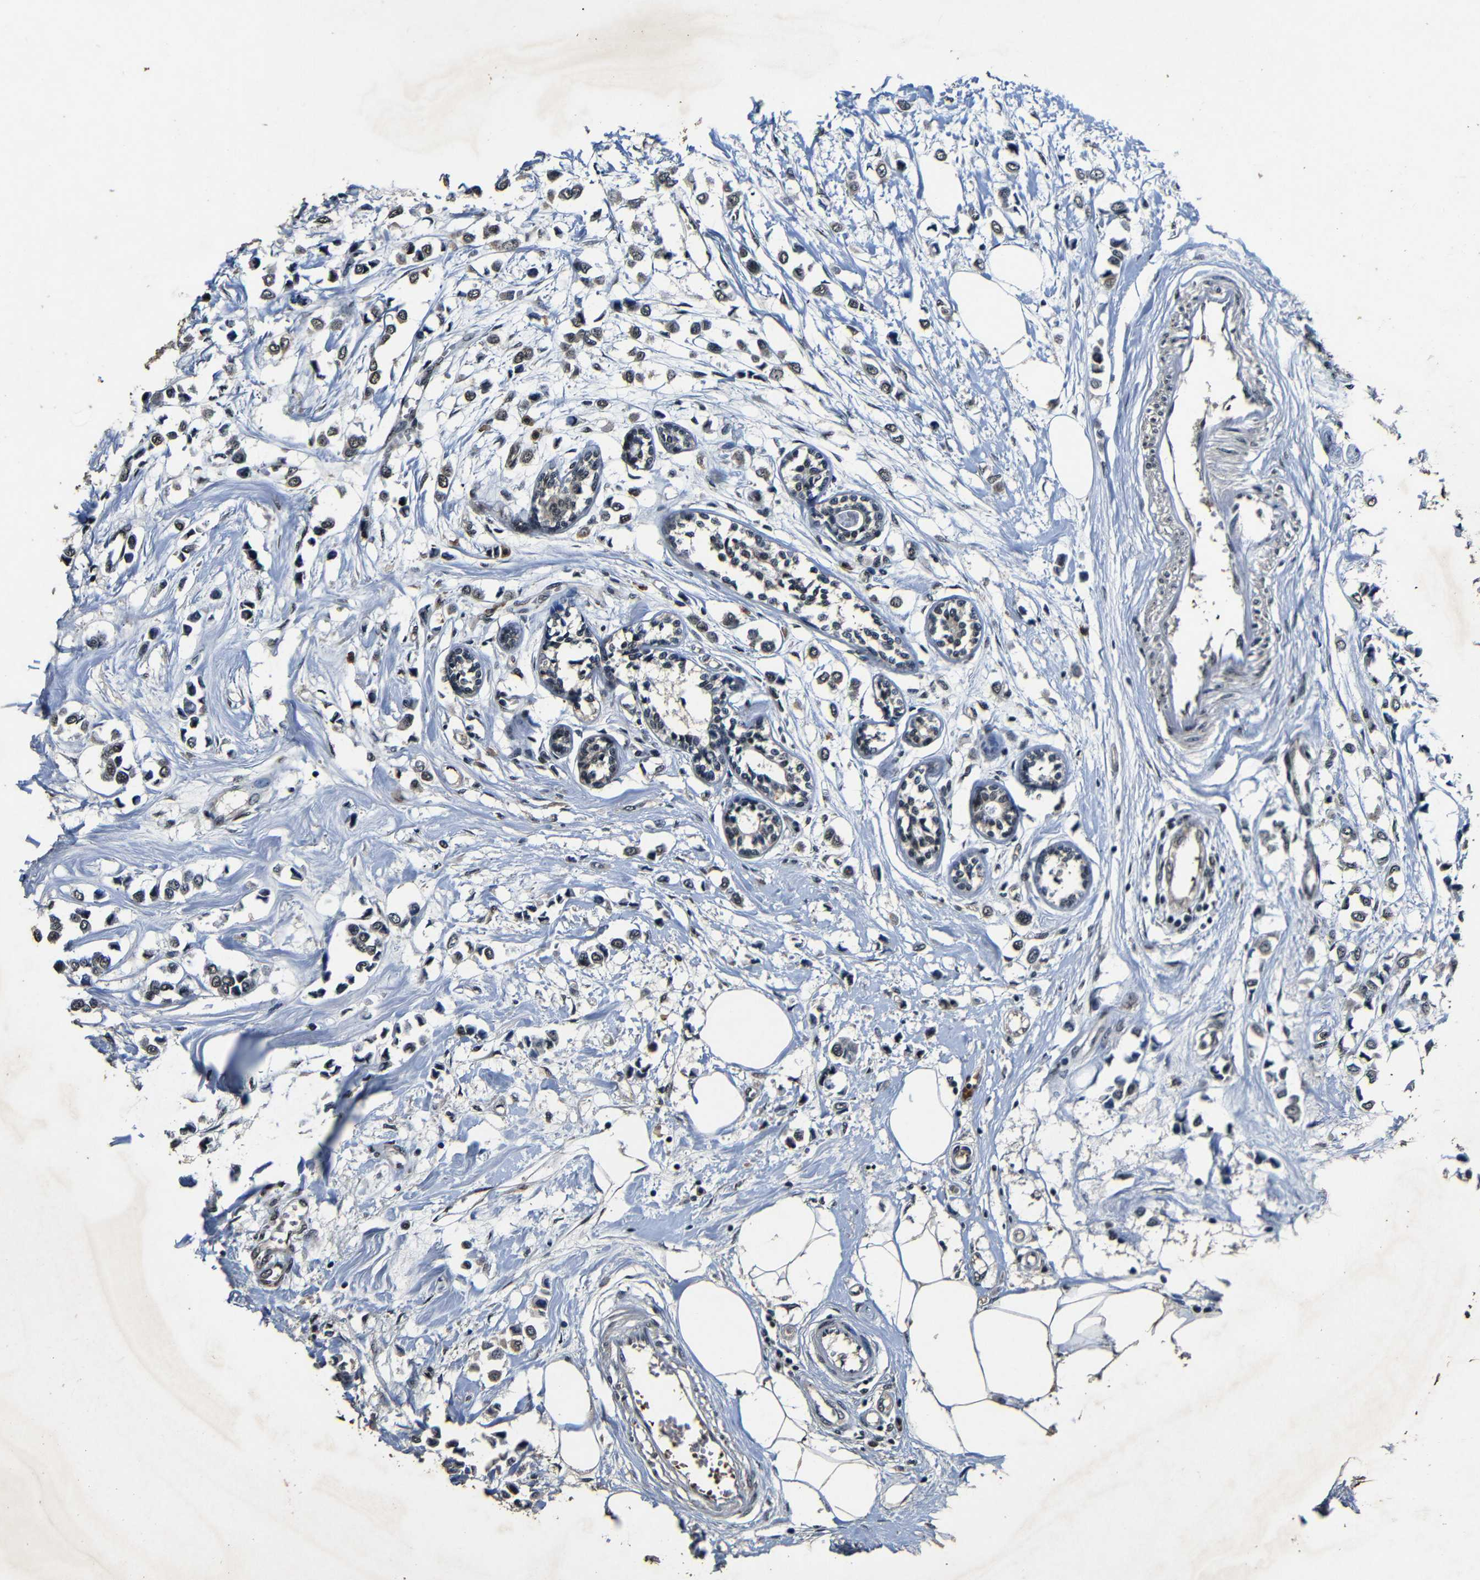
{"staining": {"intensity": "weak", "quantity": ">75%", "location": "nuclear"}, "tissue": "breast cancer", "cell_type": "Tumor cells", "image_type": "cancer", "snomed": [{"axis": "morphology", "description": "Lobular carcinoma"}, {"axis": "topography", "description": "Breast"}], "caption": "Lobular carcinoma (breast) stained for a protein exhibits weak nuclear positivity in tumor cells. The protein of interest is shown in brown color, while the nuclei are stained blue.", "gene": "FOXD4", "patient": {"sex": "female", "age": 51}}